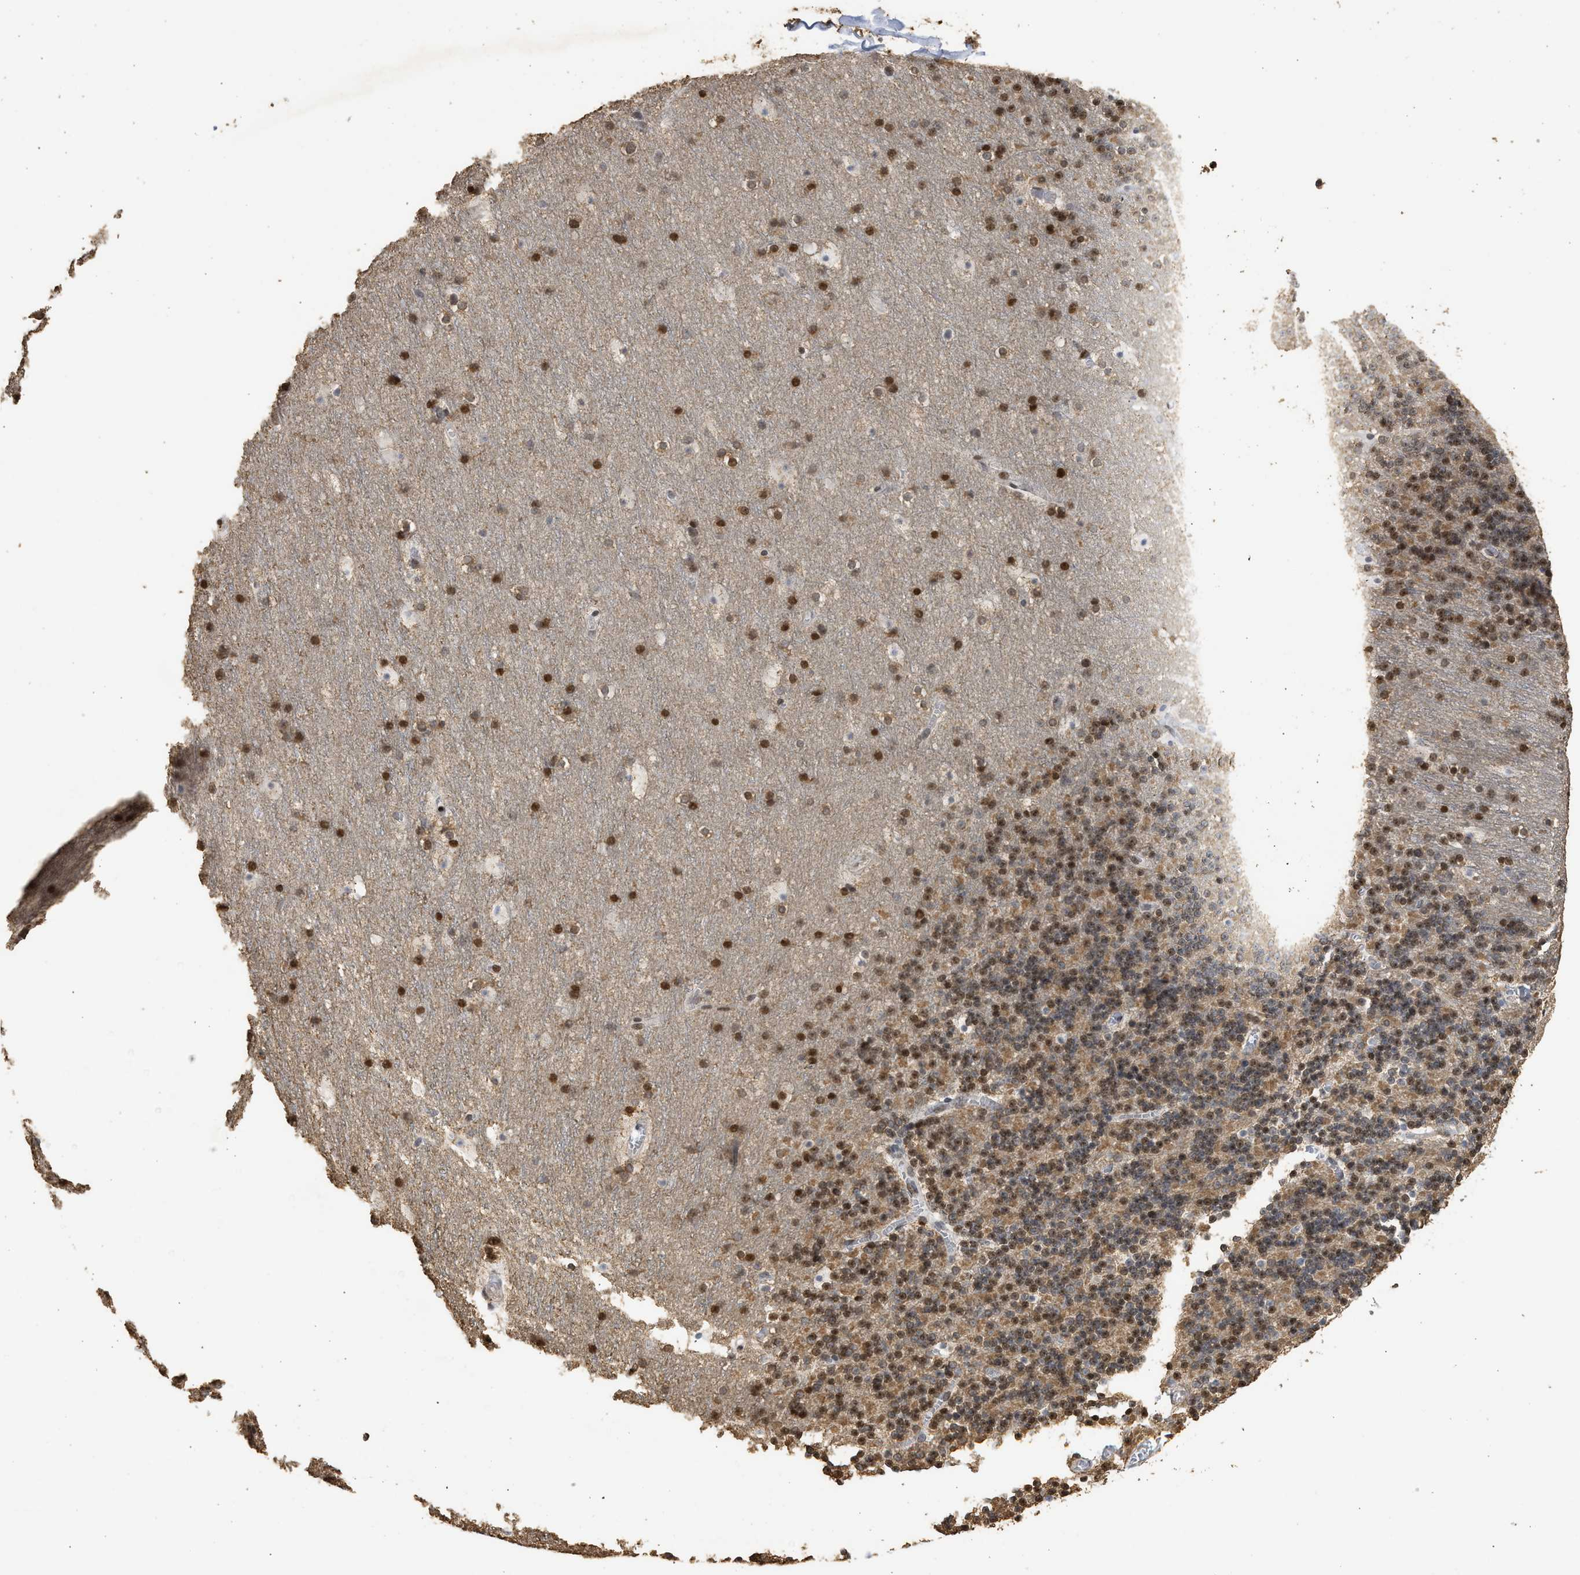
{"staining": {"intensity": "moderate", "quantity": ">75%", "location": "cytoplasmic/membranous,nuclear"}, "tissue": "cerebellum", "cell_type": "Cells in granular layer", "image_type": "normal", "snomed": [{"axis": "morphology", "description": "Normal tissue, NOS"}, {"axis": "topography", "description": "Cerebellum"}], "caption": "Unremarkable cerebellum demonstrates moderate cytoplasmic/membranous,nuclear expression in about >75% of cells in granular layer.", "gene": "ENSG00000142539", "patient": {"sex": "male", "age": 45}}